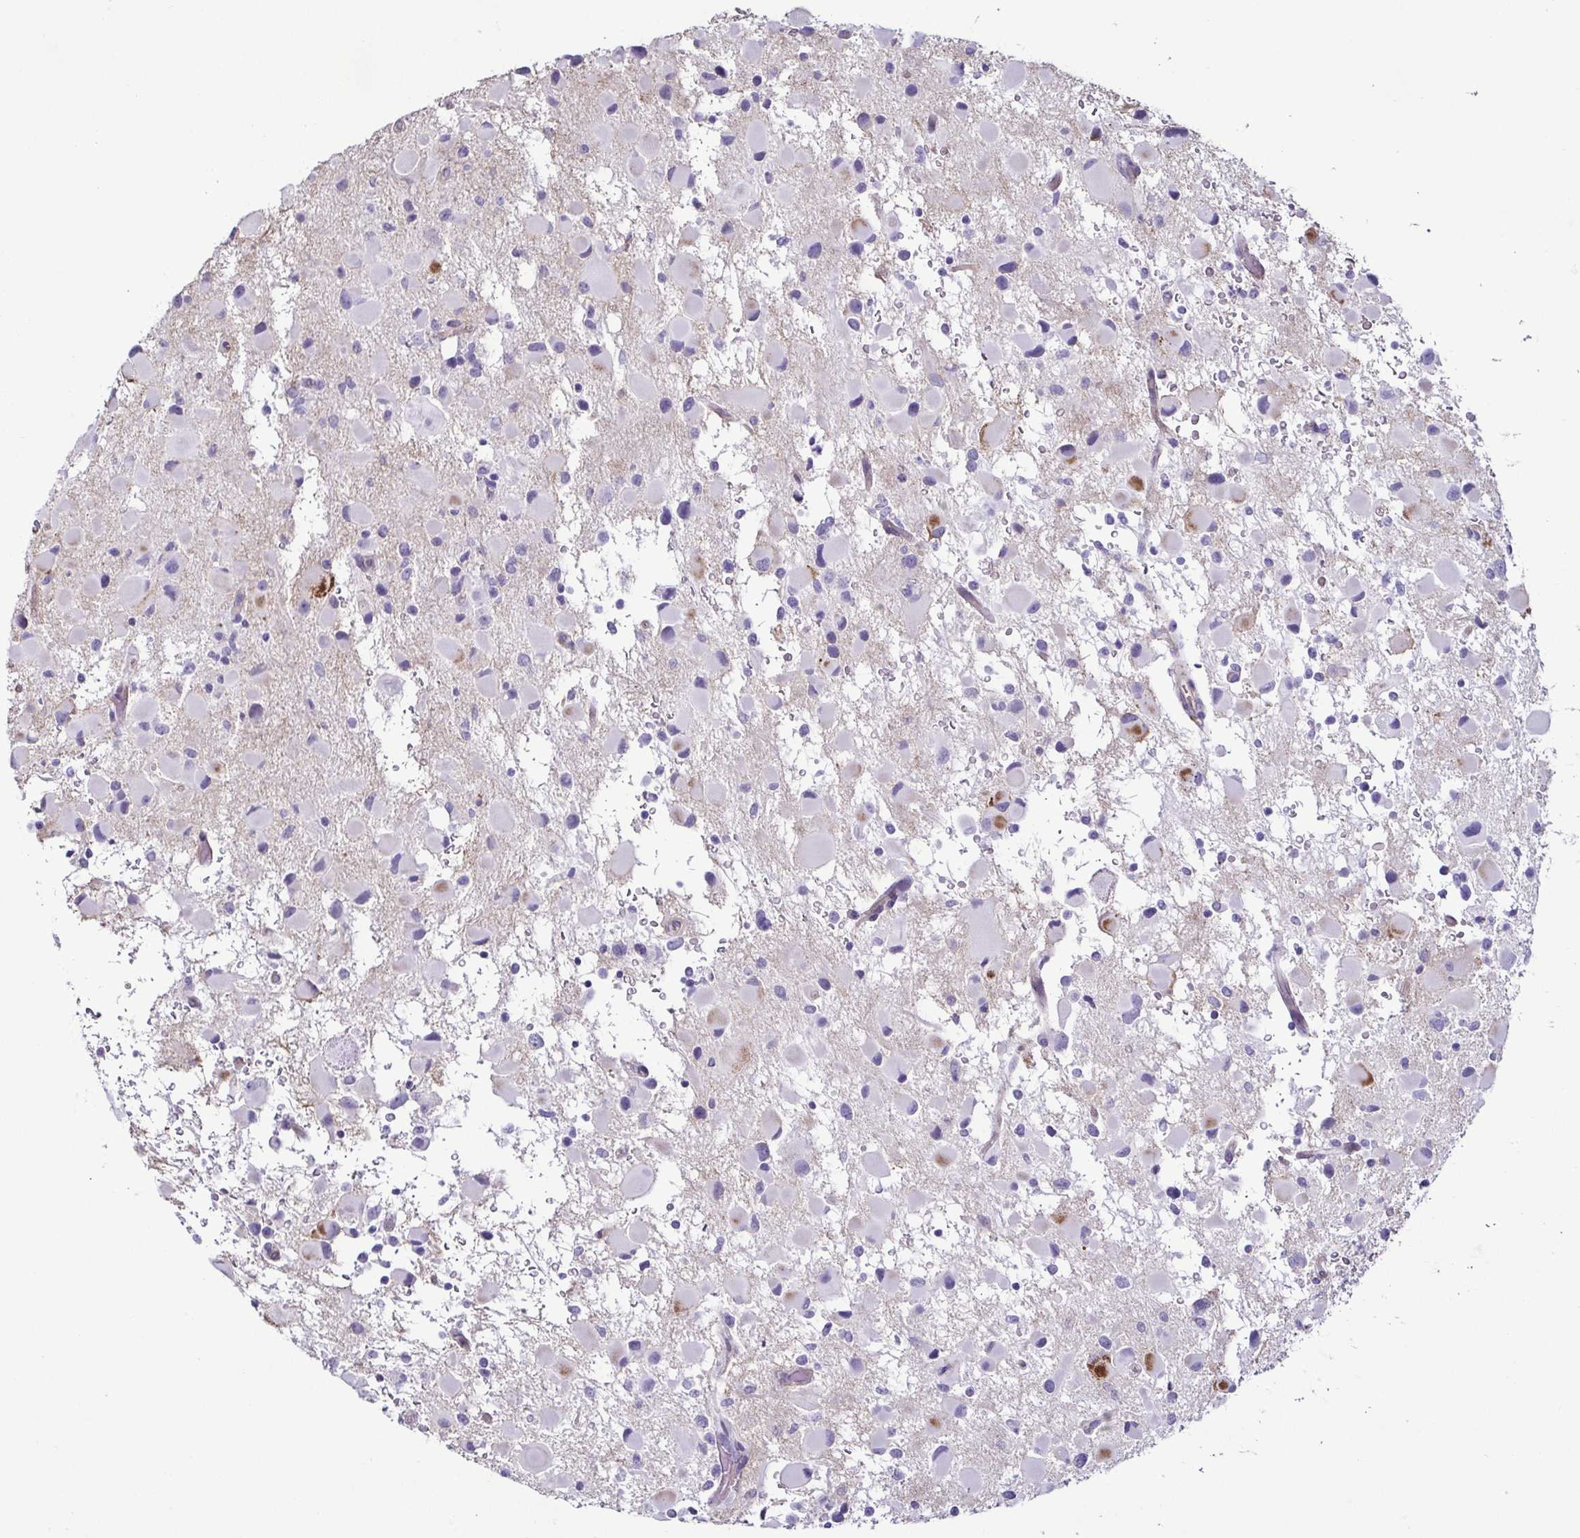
{"staining": {"intensity": "negative", "quantity": "none", "location": "none"}, "tissue": "glioma", "cell_type": "Tumor cells", "image_type": "cancer", "snomed": [{"axis": "morphology", "description": "Glioma, malignant, Low grade"}, {"axis": "topography", "description": "Brain"}], "caption": "An image of glioma stained for a protein exhibits no brown staining in tumor cells.", "gene": "CASP14", "patient": {"sex": "female", "age": 32}}